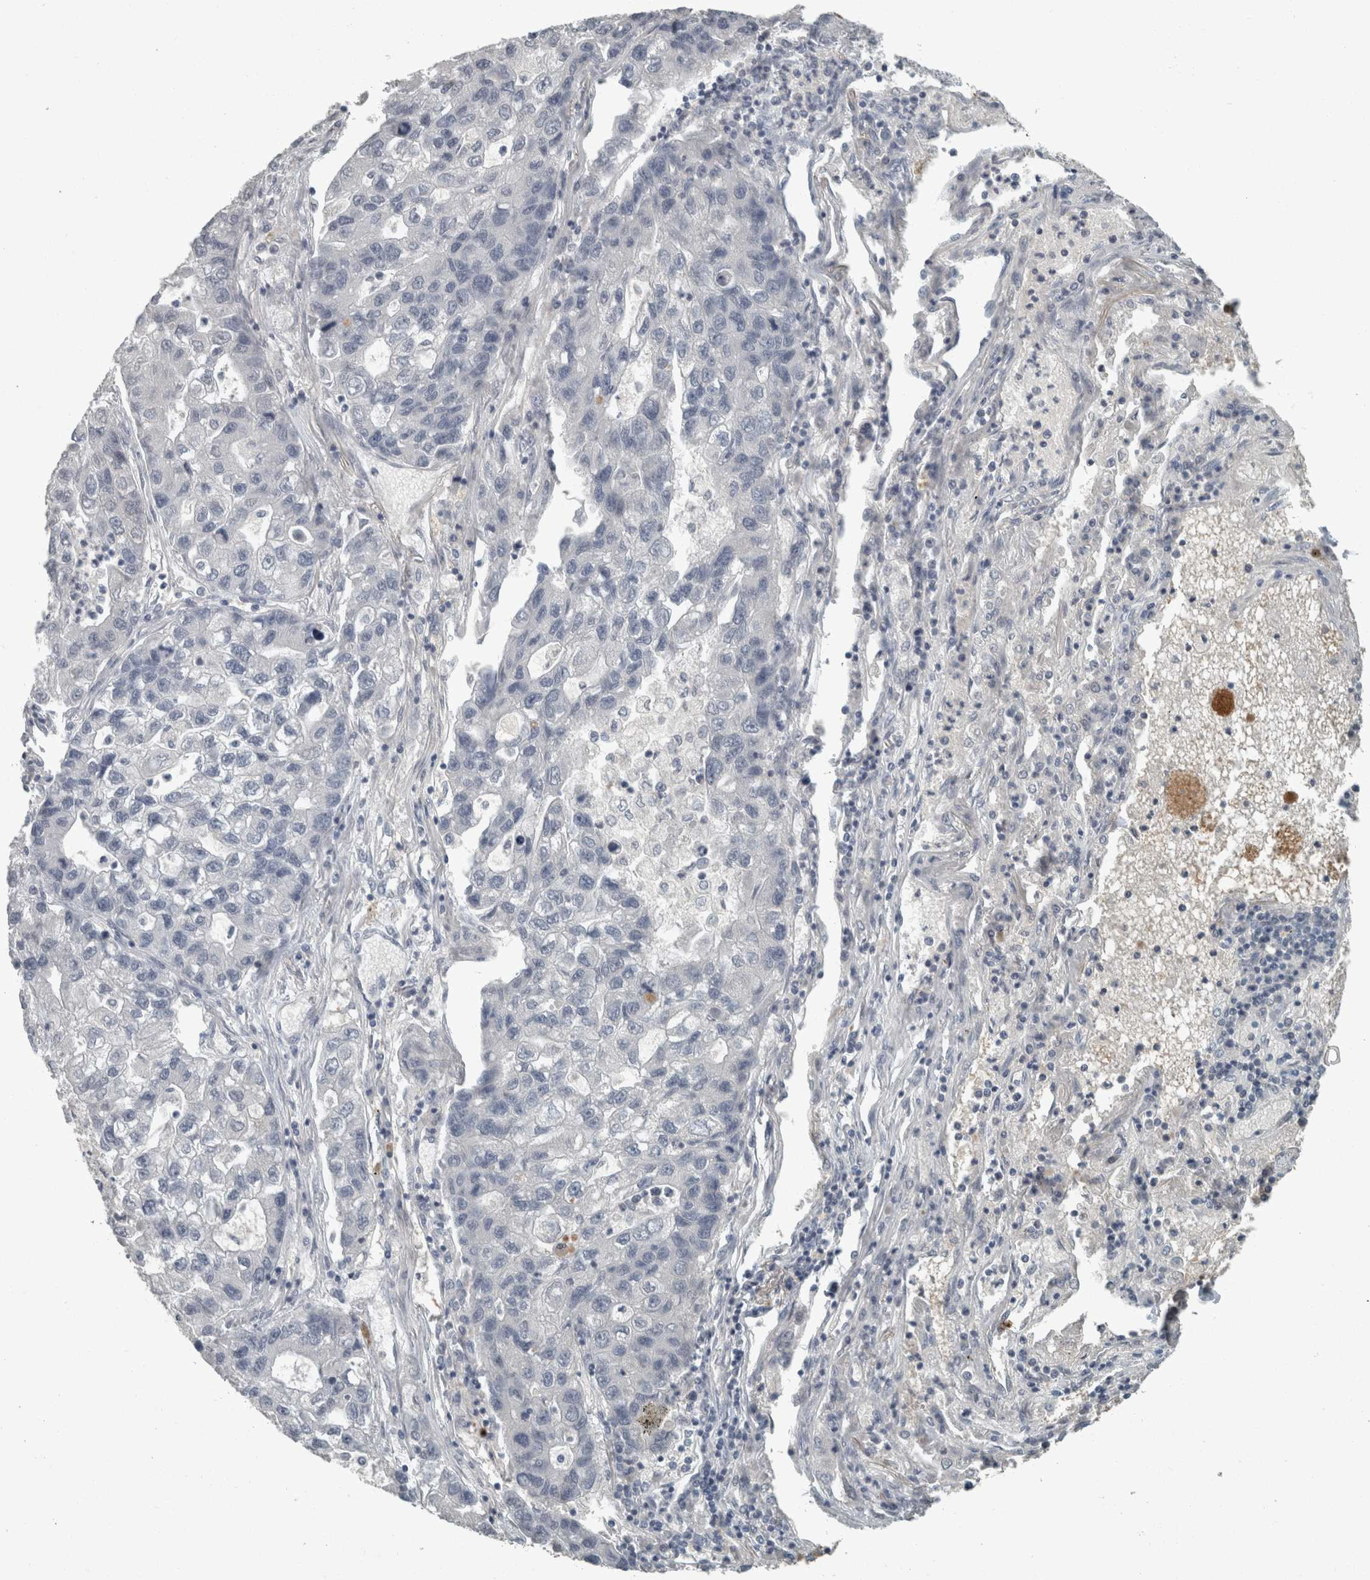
{"staining": {"intensity": "negative", "quantity": "none", "location": "none"}, "tissue": "lung cancer", "cell_type": "Tumor cells", "image_type": "cancer", "snomed": [{"axis": "morphology", "description": "Adenocarcinoma, NOS"}, {"axis": "topography", "description": "Lung"}], "caption": "Lung adenocarcinoma was stained to show a protein in brown. There is no significant positivity in tumor cells.", "gene": "CHL1", "patient": {"sex": "female", "age": 51}}